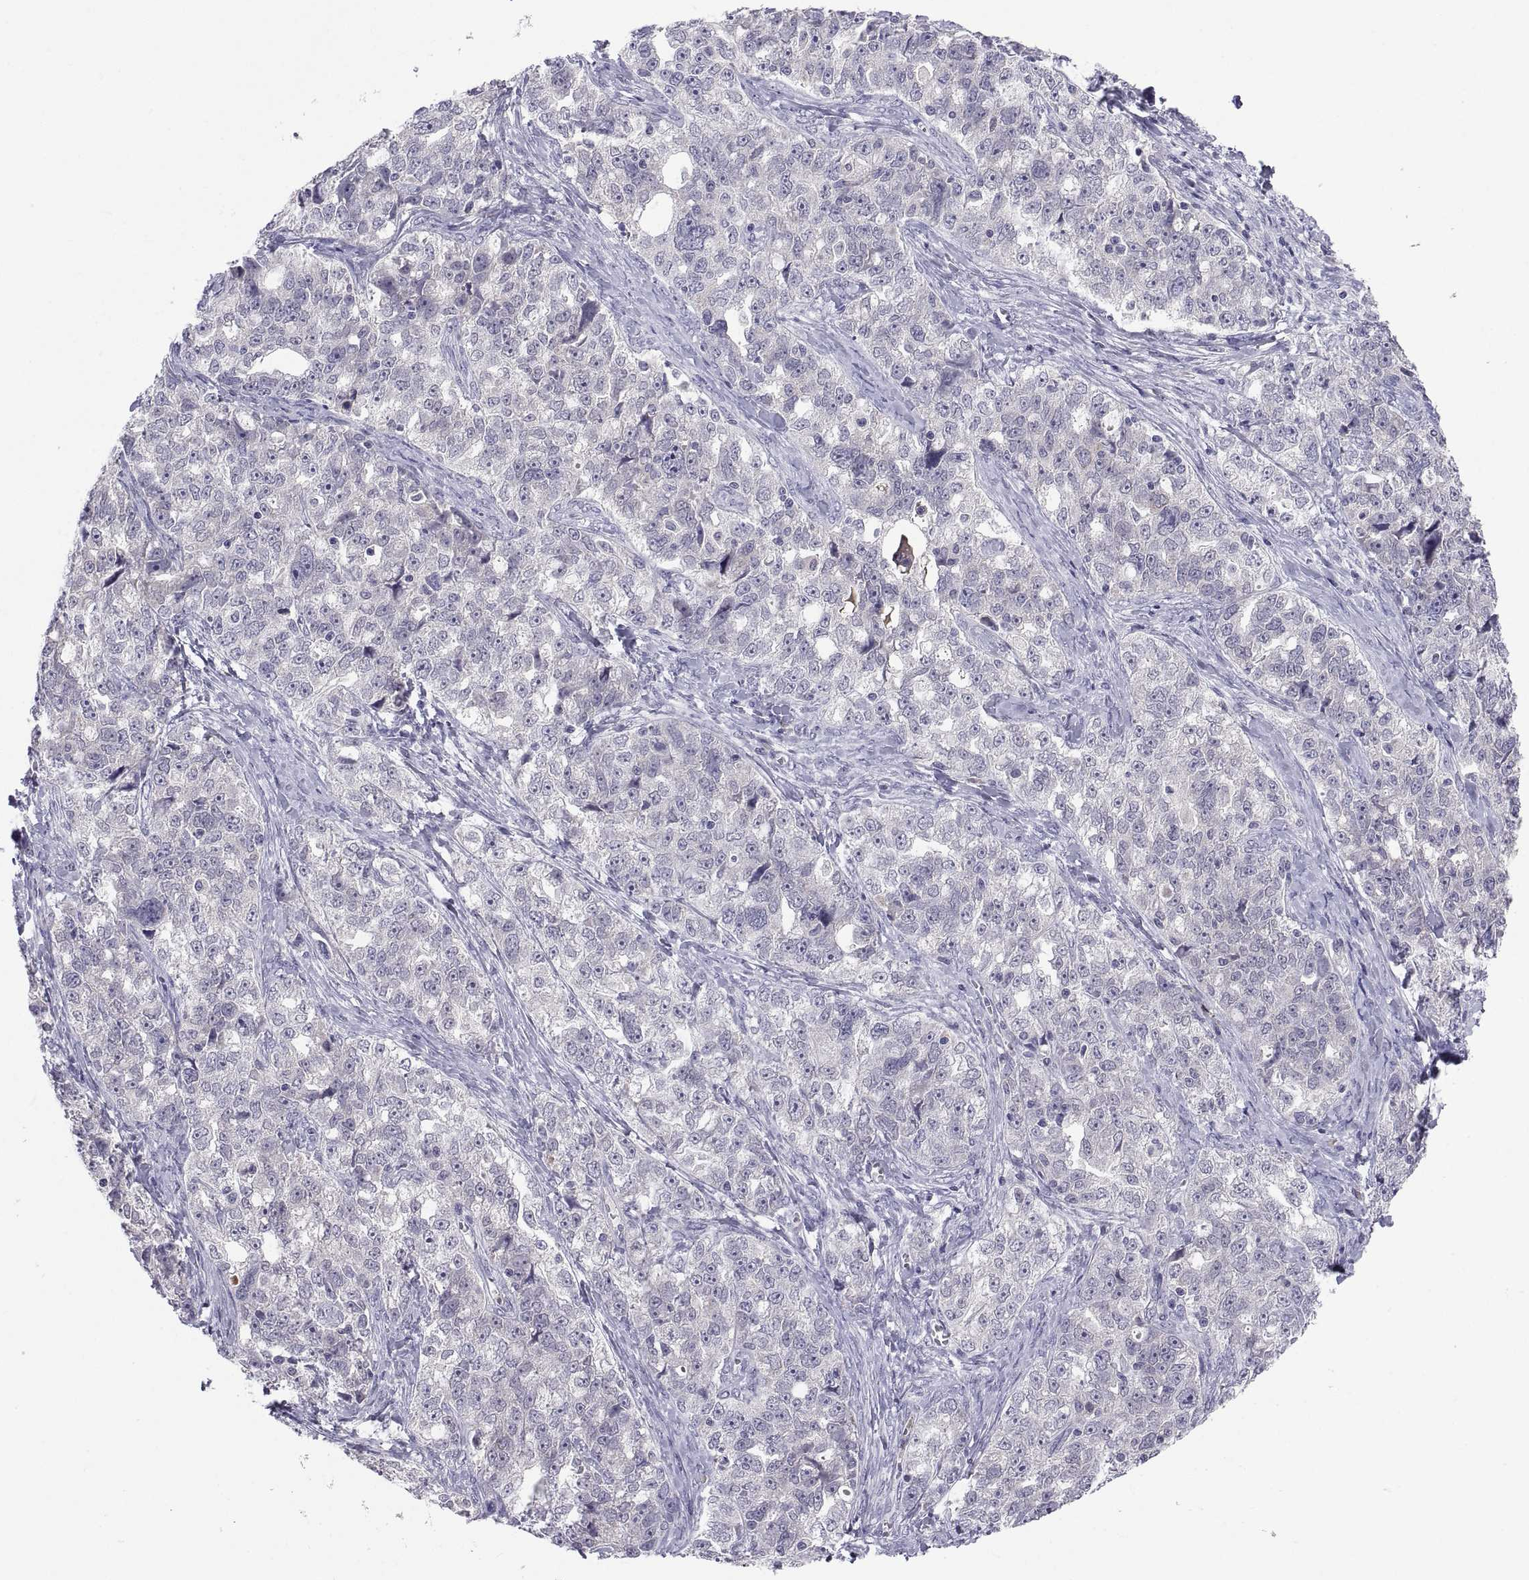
{"staining": {"intensity": "negative", "quantity": "none", "location": "none"}, "tissue": "ovarian cancer", "cell_type": "Tumor cells", "image_type": "cancer", "snomed": [{"axis": "morphology", "description": "Cystadenocarcinoma, serous, NOS"}, {"axis": "topography", "description": "Ovary"}], "caption": "DAB immunohistochemical staining of human serous cystadenocarcinoma (ovarian) exhibits no significant staining in tumor cells.", "gene": "PKP1", "patient": {"sex": "female", "age": 51}}